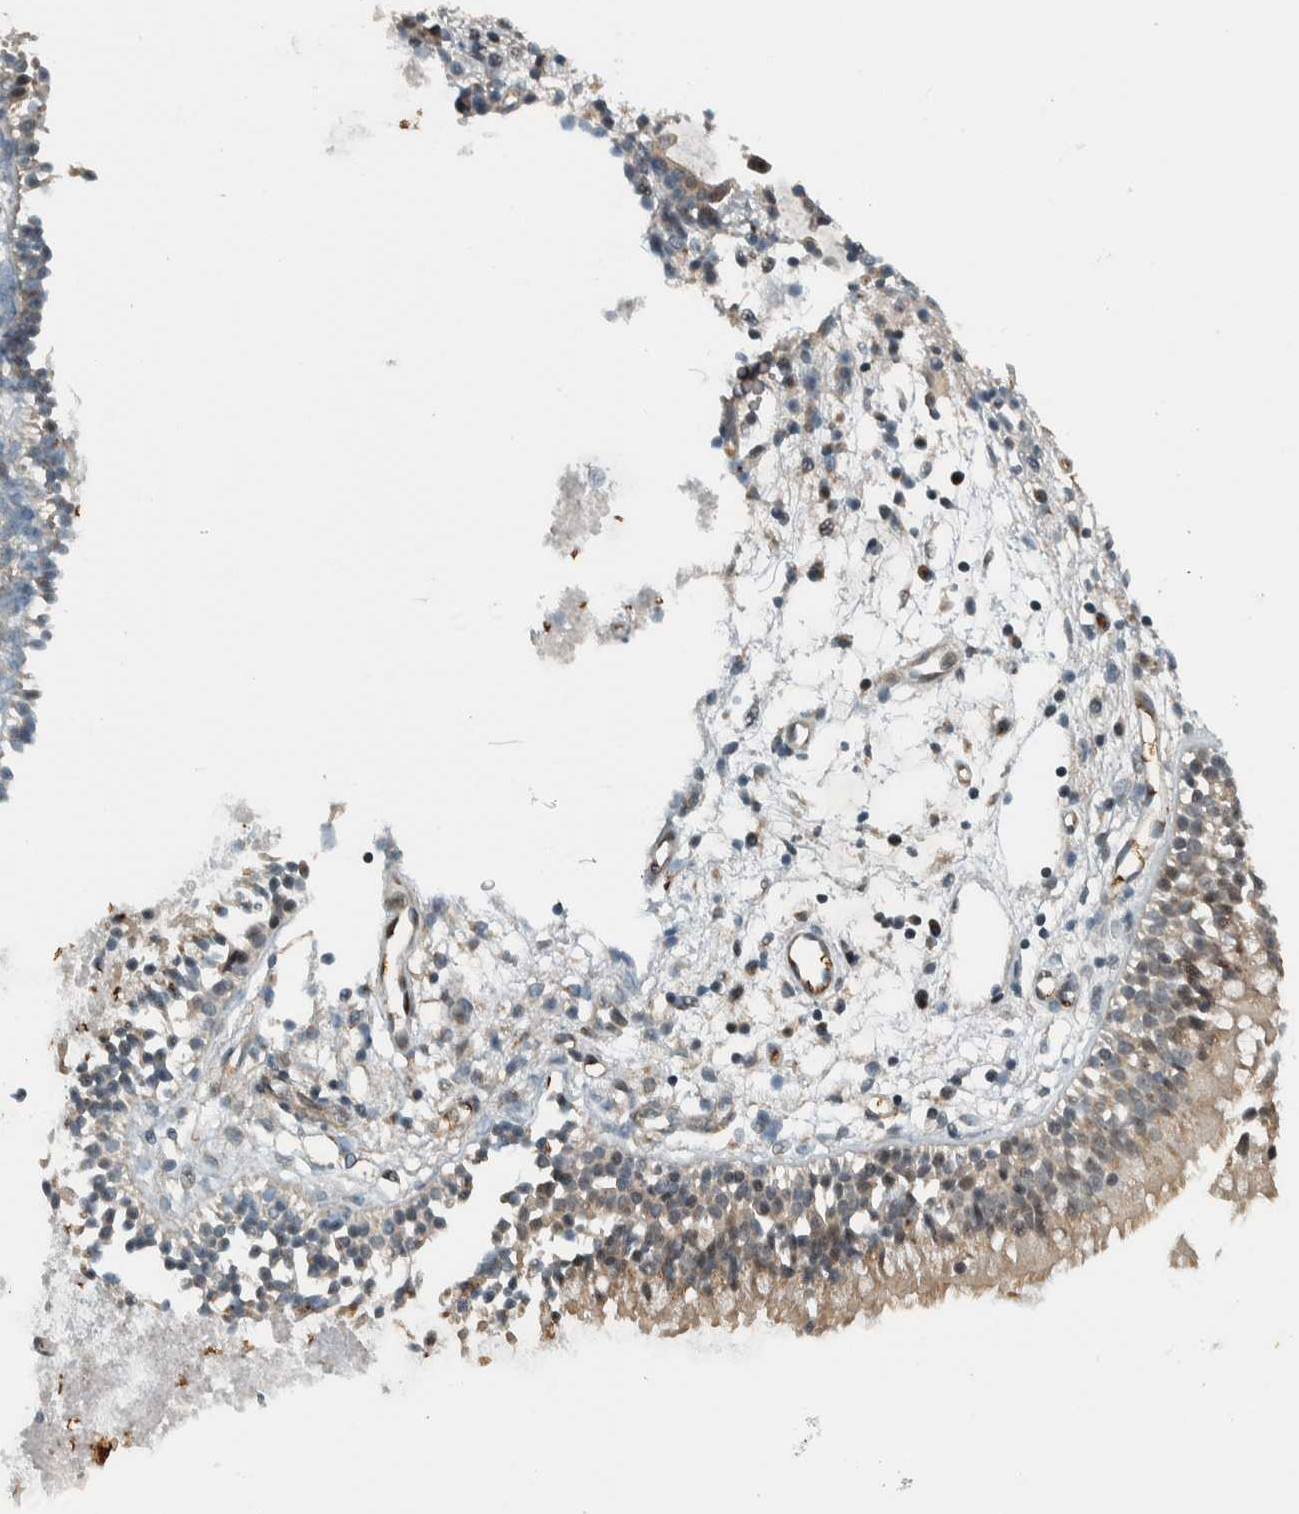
{"staining": {"intensity": "moderate", "quantity": "25%-75%", "location": "cytoplasmic/membranous"}, "tissue": "nasopharynx", "cell_type": "Respiratory epithelial cells", "image_type": "normal", "snomed": [{"axis": "morphology", "description": "Normal tissue, NOS"}, {"axis": "topography", "description": "Nasopharynx"}], "caption": "IHC staining of benign nasopharynx, which displays medium levels of moderate cytoplasmic/membranous positivity in about 25%-75% of respiratory epithelial cells indicating moderate cytoplasmic/membranous protein expression. The staining was performed using DAB (brown) for protein detection and nuclei were counterstained in hematoxylin (blue).", "gene": "NAPG", "patient": {"sex": "male", "age": 21}}